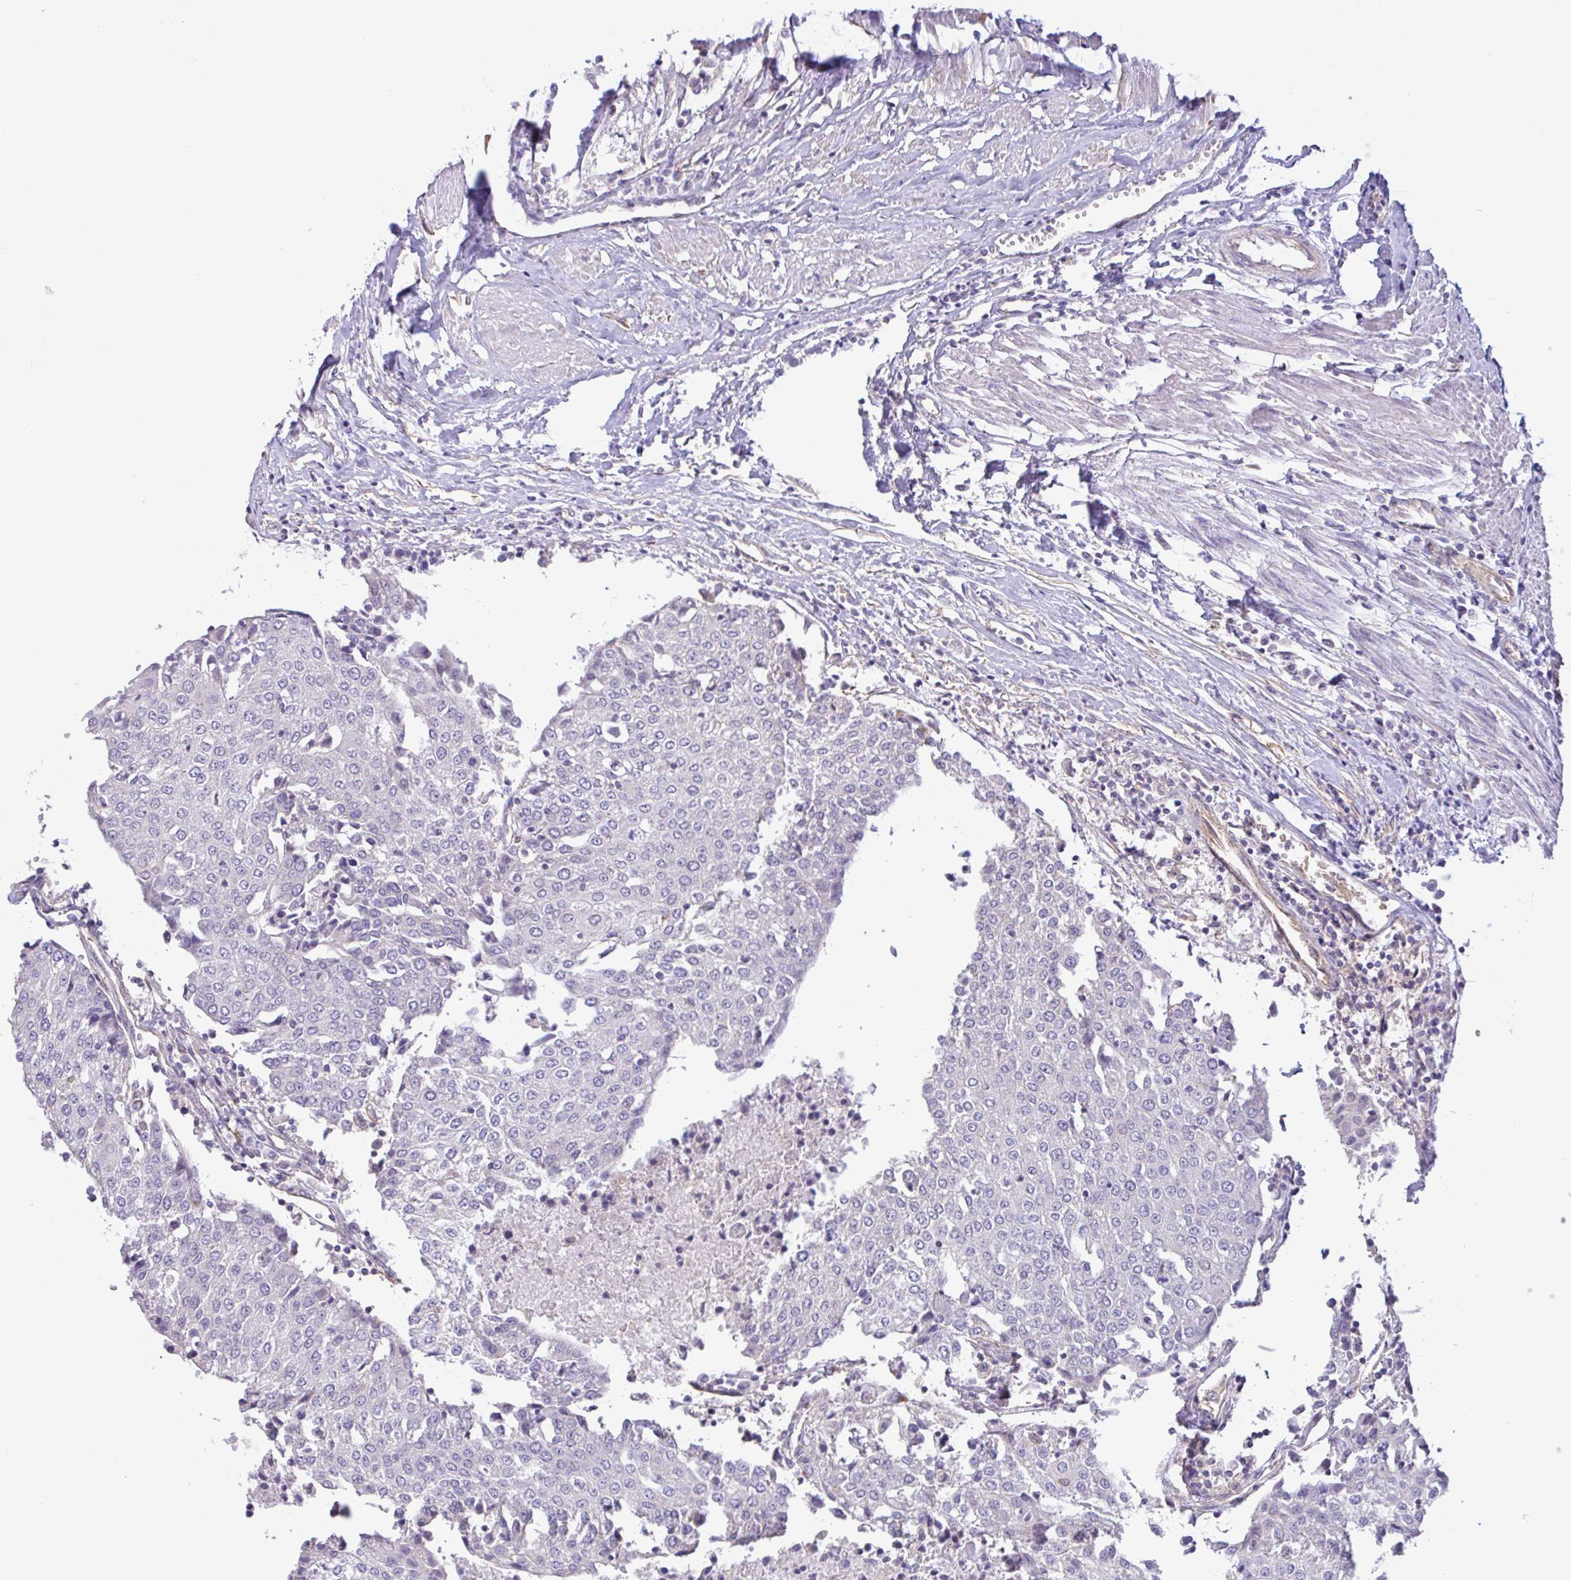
{"staining": {"intensity": "negative", "quantity": "none", "location": "none"}, "tissue": "urothelial cancer", "cell_type": "Tumor cells", "image_type": "cancer", "snomed": [{"axis": "morphology", "description": "Urothelial carcinoma, High grade"}, {"axis": "topography", "description": "Urinary bladder"}], "caption": "Immunohistochemistry (IHC) histopathology image of neoplastic tissue: high-grade urothelial carcinoma stained with DAB (3,3'-diaminobenzidine) displays no significant protein expression in tumor cells.", "gene": "PLCD4", "patient": {"sex": "female", "age": 85}}